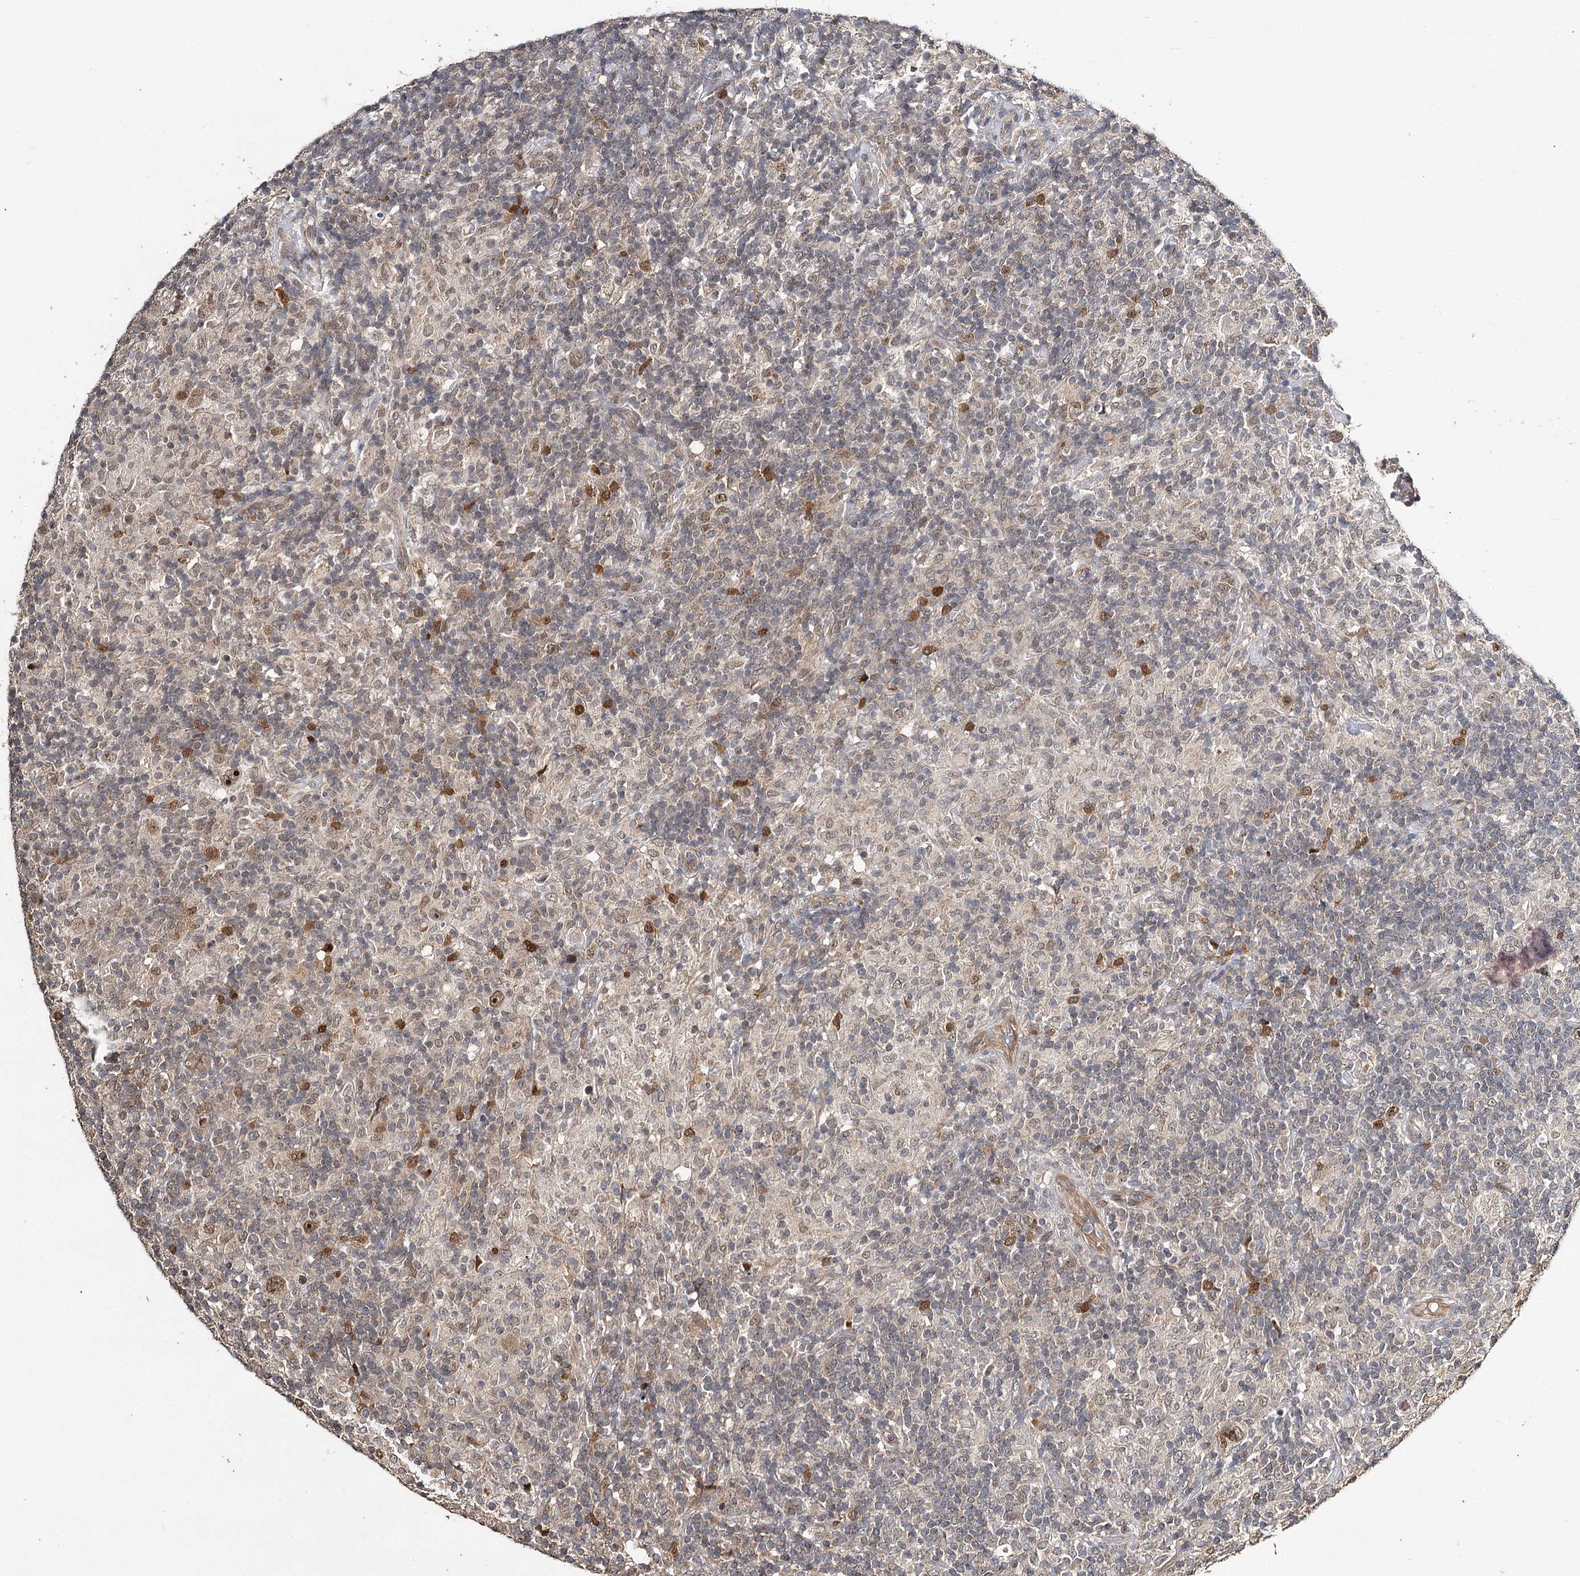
{"staining": {"intensity": "moderate", "quantity": ">75%", "location": "nuclear"}, "tissue": "lymphoma", "cell_type": "Tumor cells", "image_type": "cancer", "snomed": [{"axis": "morphology", "description": "Hodgkin's disease, NOS"}, {"axis": "topography", "description": "Lymph node"}], "caption": "Protein staining of lymphoma tissue demonstrates moderate nuclear positivity in approximately >75% of tumor cells. The staining was performed using DAB, with brown indicating positive protein expression. Nuclei are stained blue with hematoxylin.", "gene": "NOPCHAP1", "patient": {"sex": "male", "age": 70}}